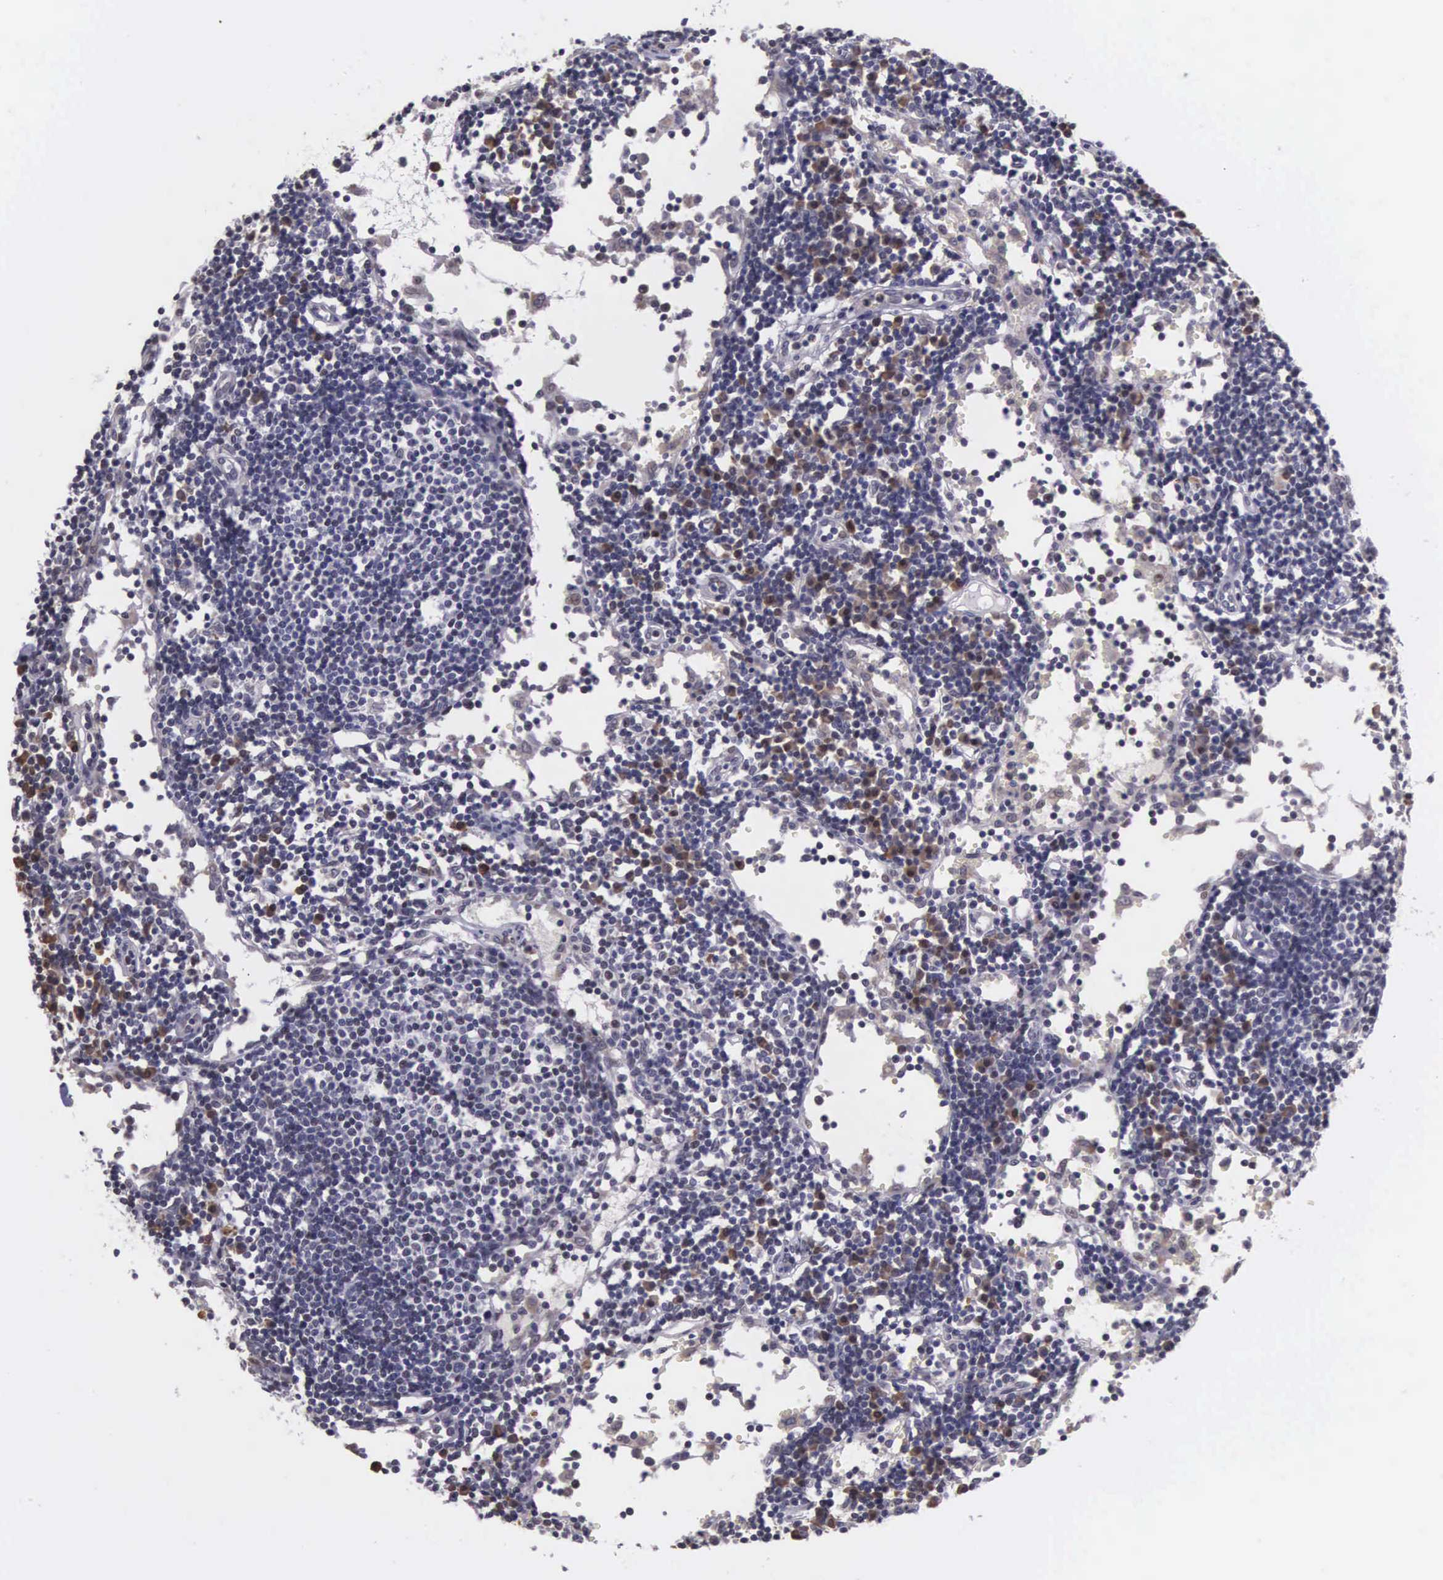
{"staining": {"intensity": "negative", "quantity": "none", "location": "none"}, "tissue": "lymph node", "cell_type": "Germinal center cells", "image_type": "normal", "snomed": [{"axis": "morphology", "description": "Normal tissue, NOS"}, {"axis": "topography", "description": "Lymph node"}], "caption": "This is a histopathology image of IHC staining of normal lymph node, which shows no staining in germinal center cells. (Stains: DAB (3,3'-diaminobenzidine) immunohistochemistry with hematoxylin counter stain, Microscopy: brightfield microscopy at high magnification).", "gene": "SLC25A21", "patient": {"sex": "female", "age": 55}}